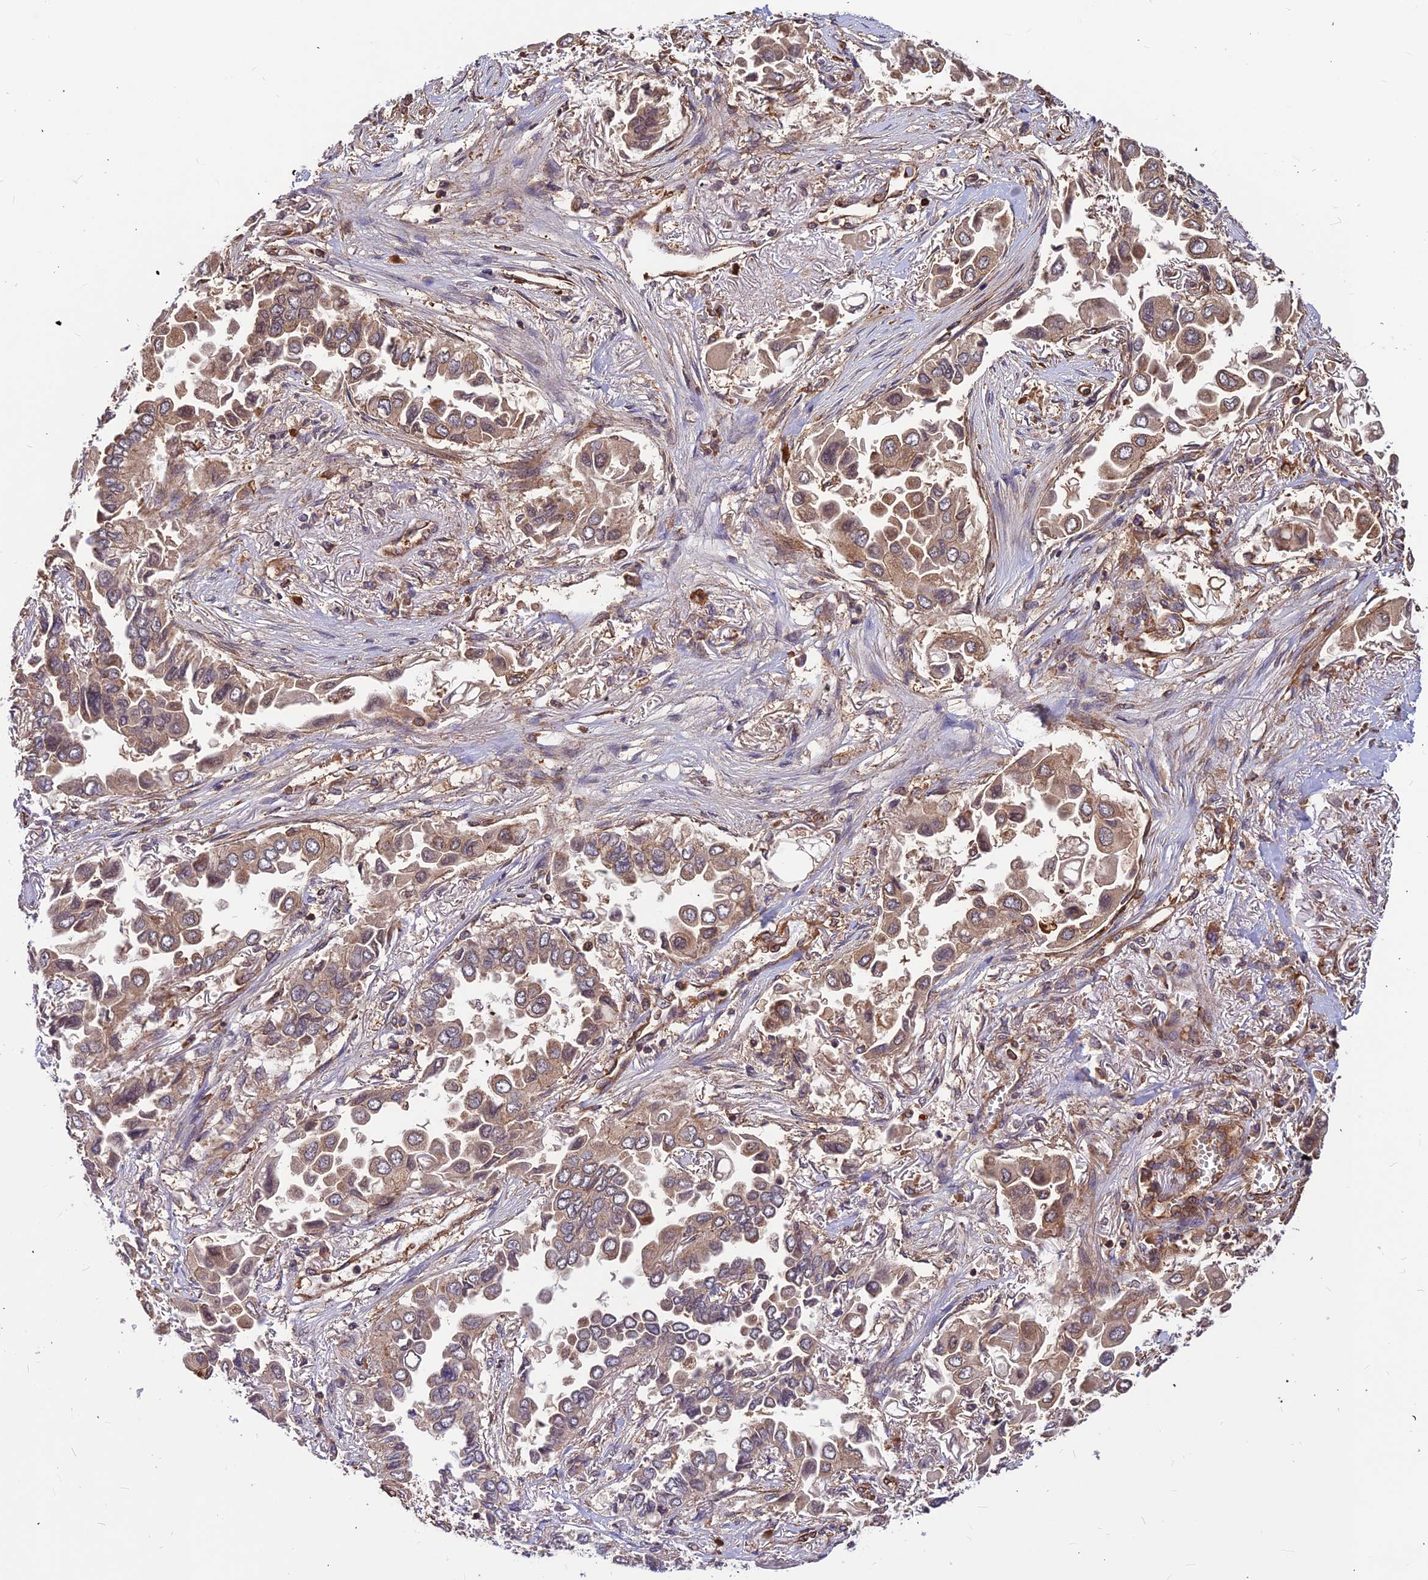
{"staining": {"intensity": "weak", "quantity": ">75%", "location": "cytoplasmic/membranous"}, "tissue": "lung cancer", "cell_type": "Tumor cells", "image_type": "cancer", "snomed": [{"axis": "morphology", "description": "Adenocarcinoma, NOS"}, {"axis": "topography", "description": "Lung"}], "caption": "Approximately >75% of tumor cells in lung cancer (adenocarcinoma) show weak cytoplasmic/membranous protein positivity as visualized by brown immunohistochemical staining.", "gene": "ZNF467", "patient": {"sex": "female", "age": 76}}